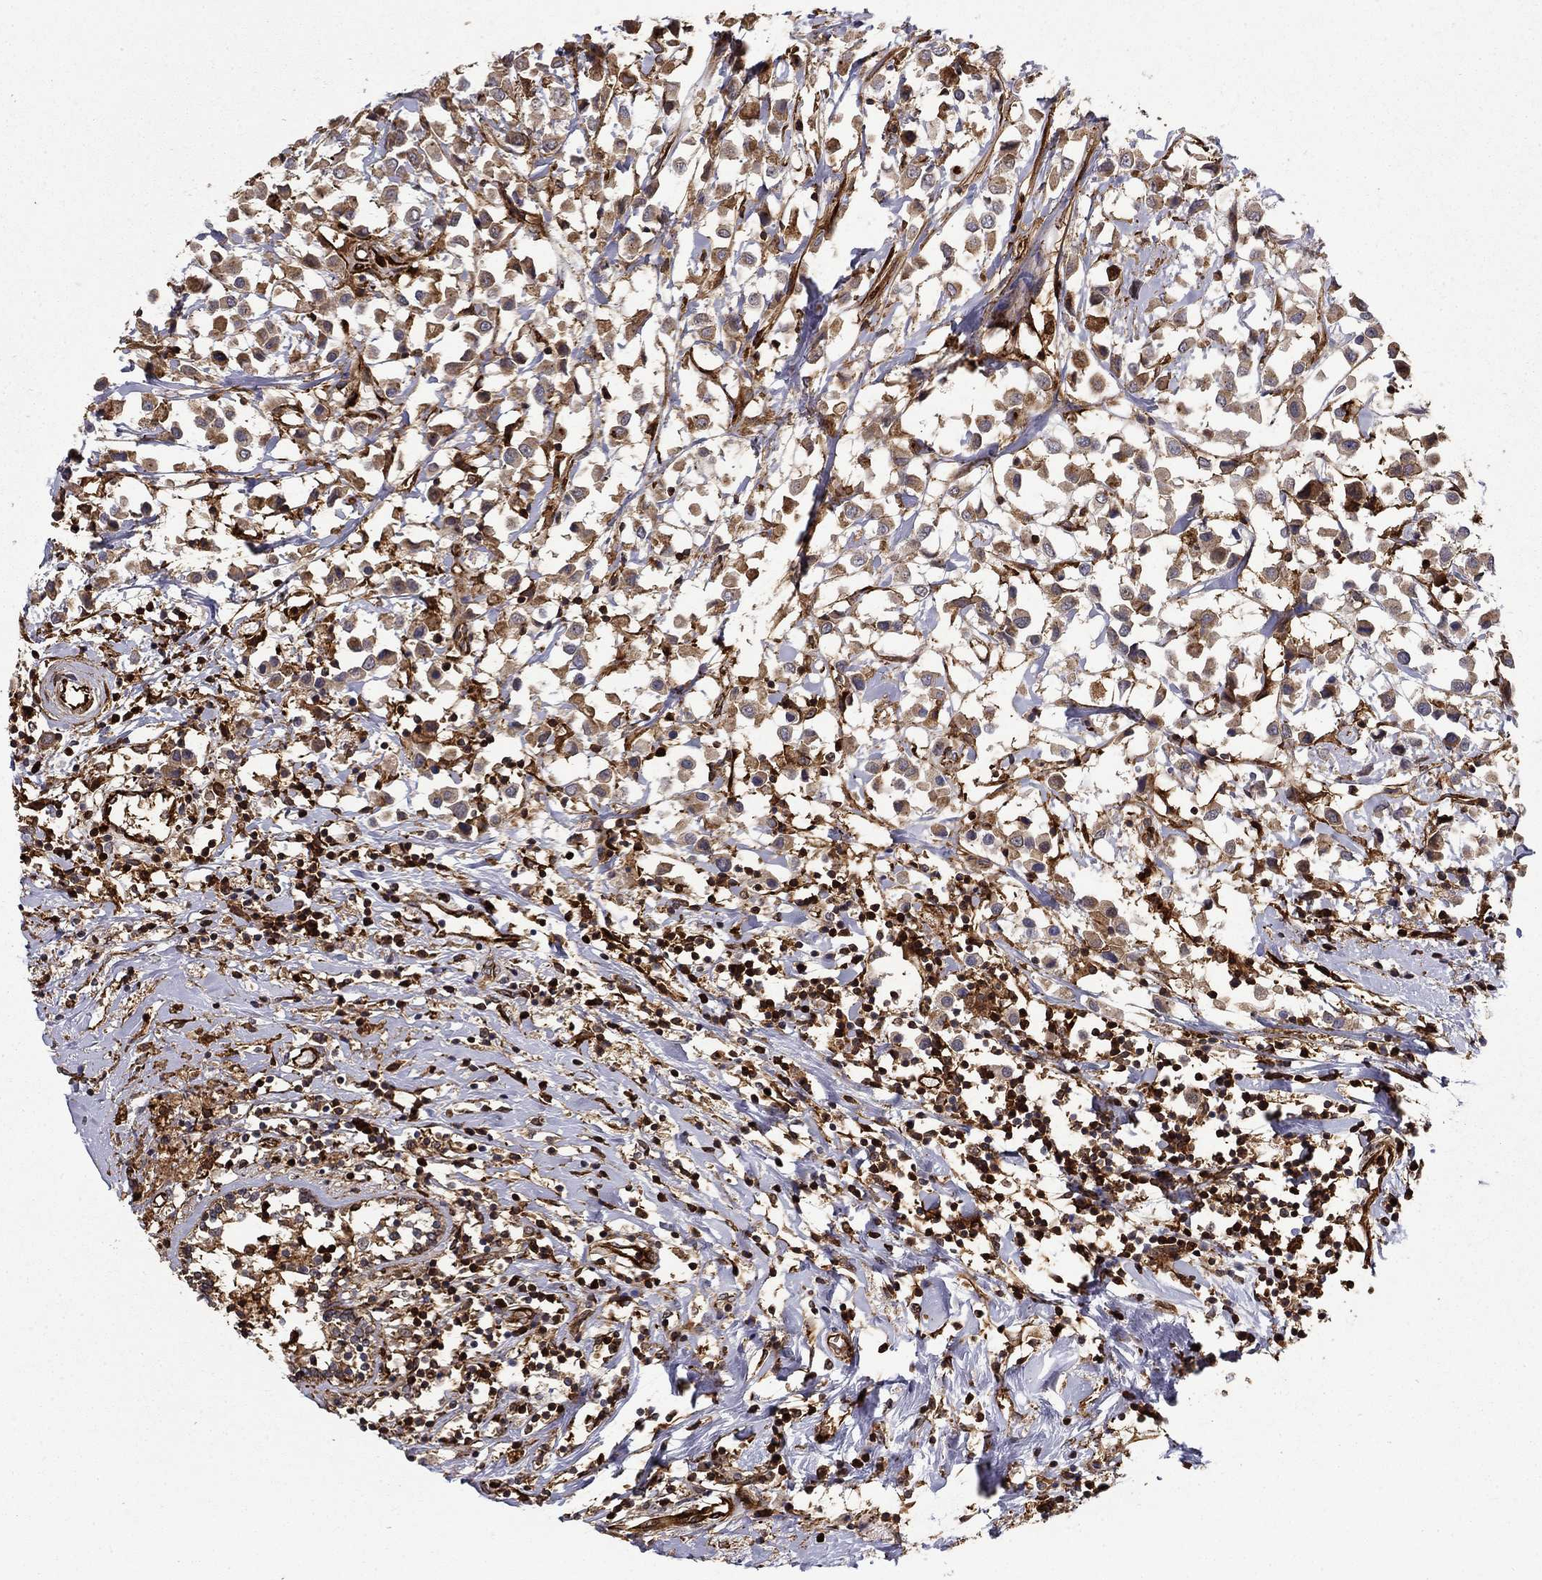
{"staining": {"intensity": "weak", "quantity": "25%-75%", "location": "cytoplasmic/membranous"}, "tissue": "breast cancer", "cell_type": "Tumor cells", "image_type": "cancer", "snomed": [{"axis": "morphology", "description": "Duct carcinoma"}, {"axis": "topography", "description": "Breast"}], "caption": "Tumor cells display weak cytoplasmic/membranous staining in about 25%-75% of cells in infiltrating ductal carcinoma (breast).", "gene": "ADM", "patient": {"sex": "female", "age": 61}}